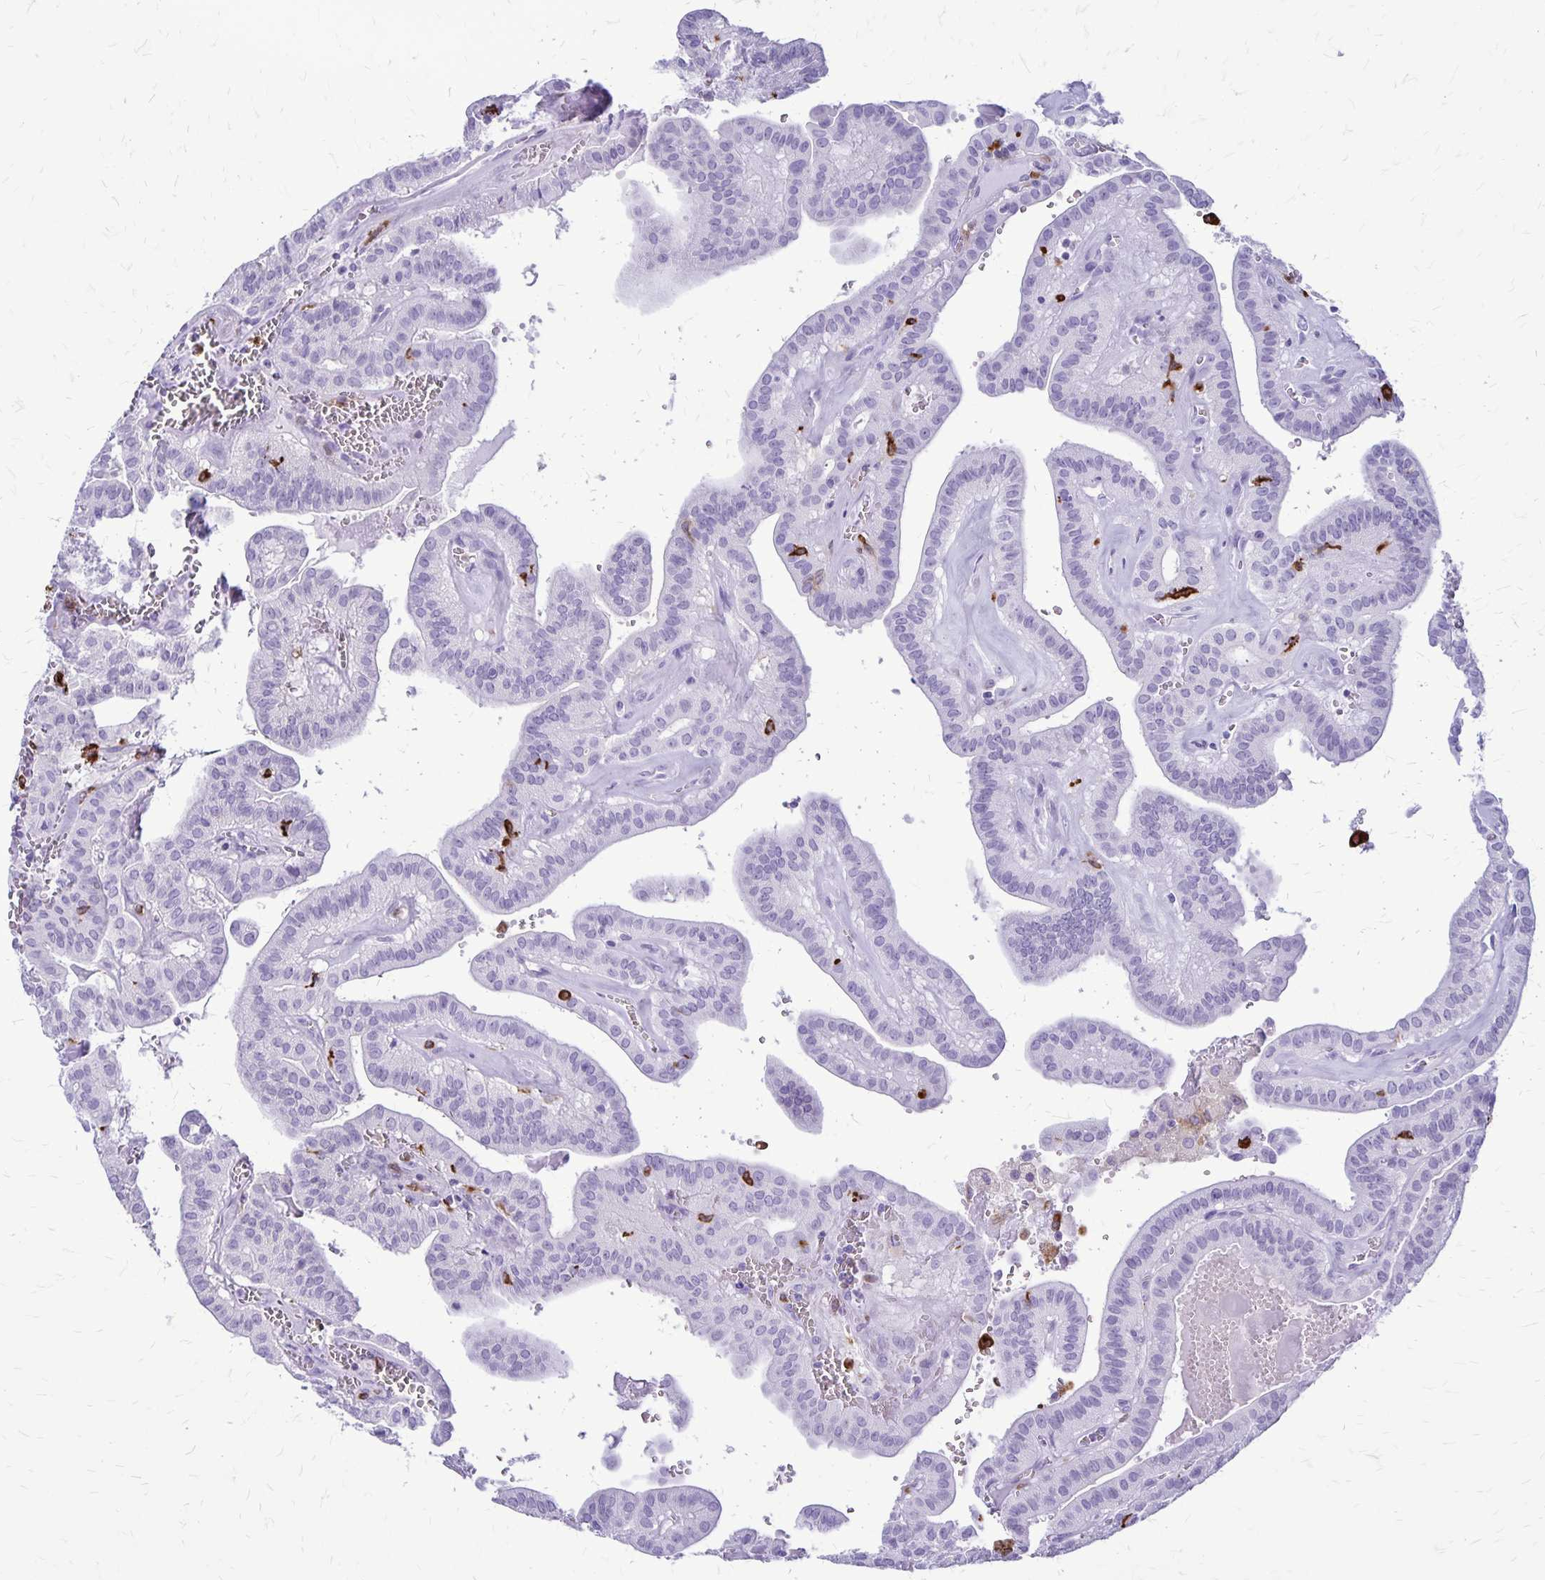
{"staining": {"intensity": "negative", "quantity": "none", "location": "none"}, "tissue": "thyroid cancer", "cell_type": "Tumor cells", "image_type": "cancer", "snomed": [{"axis": "morphology", "description": "Papillary adenocarcinoma, NOS"}, {"axis": "topography", "description": "Thyroid gland"}], "caption": "Immunohistochemistry photomicrograph of human papillary adenocarcinoma (thyroid) stained for a protein (brown), which exhibits no expression in tumor cells.", "gene": "RTN1", "patient": {"sex": "male", "age": 52}}